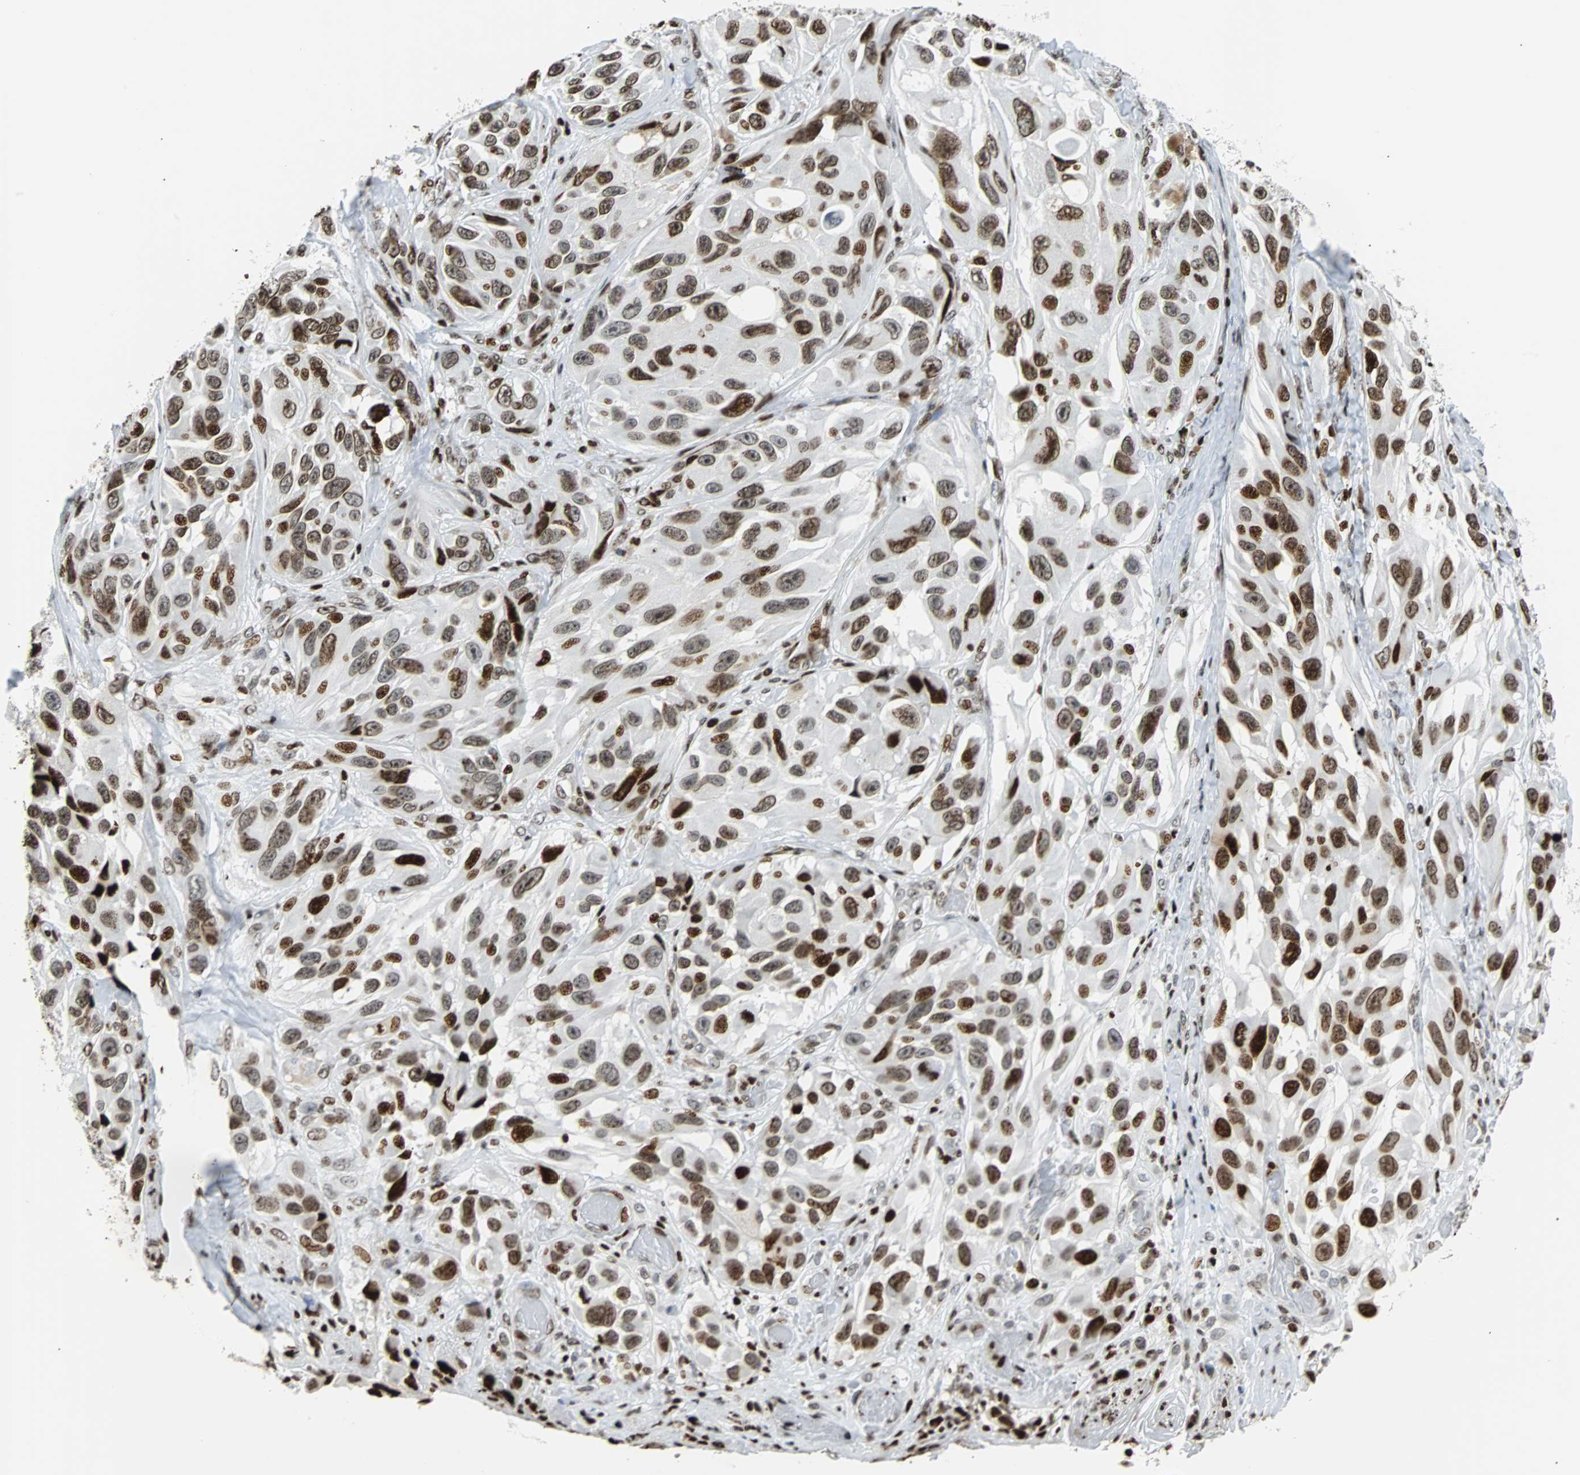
{"staining": {"intensity": "strong", "quantity": ">75%", "location": "nuclear"}, "tissue": "melanoma", "cell_type": "Tumor cells", "image_type": "cancer", "snomed": [{"axis": "morphology", "description": "Malignant melanoma, NOS"}, {"axis": "topography", "description": "Skin"}], "caption": "Immunohistochemistry (IHC) (DAB) staining of human melanoma displays strong nuclear protein staining in approximately >75% of tumor cells. (Stains: DAB in brown, nuclei in blue, Microscopy: brightfield microscopy at high magnification).", "gene": "ZNF131", "patient": {"sex": "female", "age": 73}}